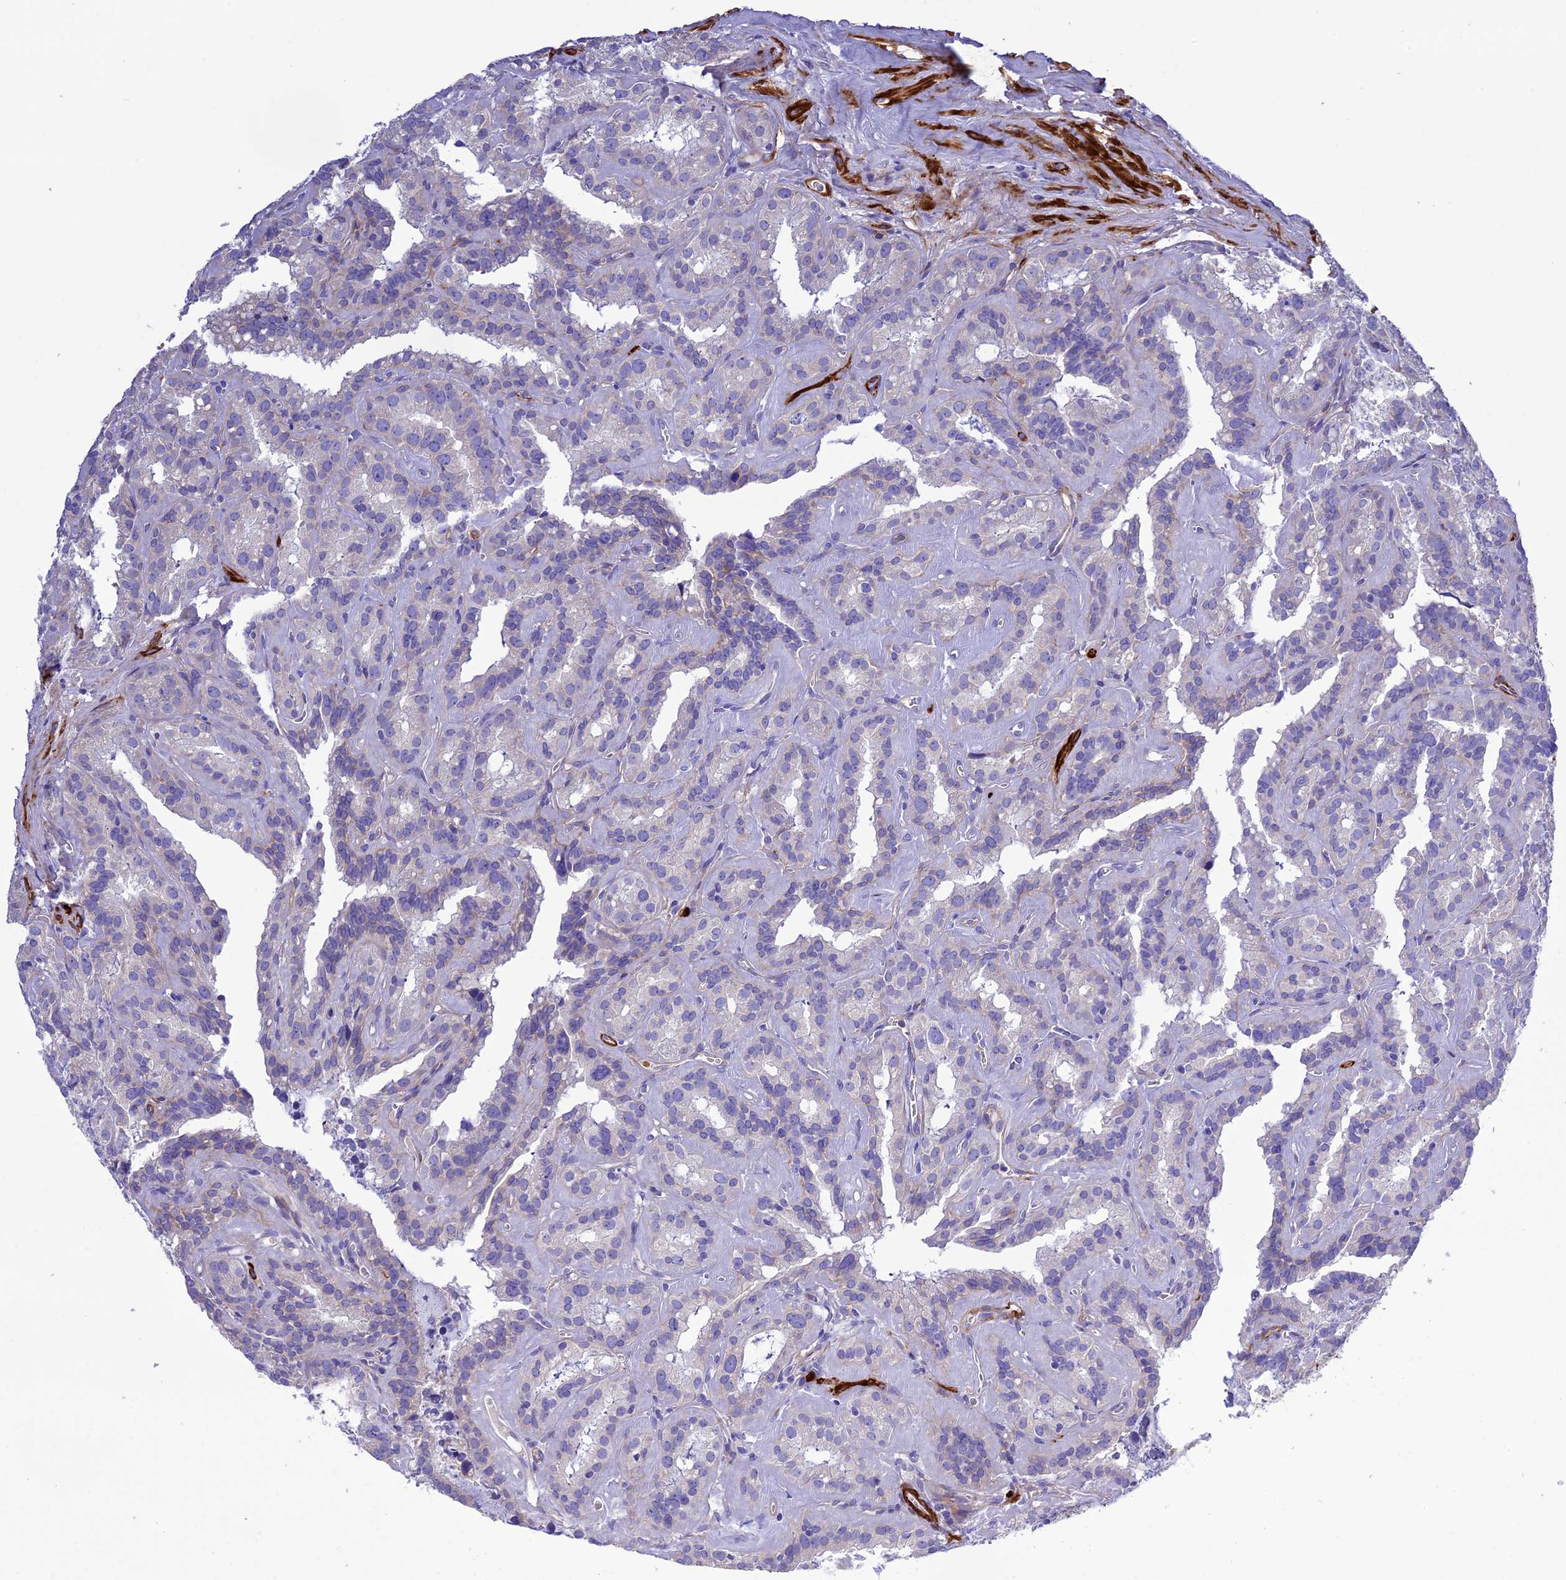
{"staining": {"intensity": "negative", "quantity": "none", "location": "none"}, "tissue": "seminal vesicle", "cell_type": "Glandular cells", "image_type": "normal", "snomed": [{"axis": "morphology", "description": "Normal tissue, NOS"}, {"axis": "topography", "description": "Prostate"}, {"axis": "topography", "description": "Seminal veicle"}], "caption": "Immunohistochemistry image of benign seminal vesicle: seminal vesicle stained with DAB (3,3'-diaminobenzidine) reveals no significant protein staining in glandular cells.", "gene": "FRA10AC1", "patient": {"sex": "male", "age": 59}}